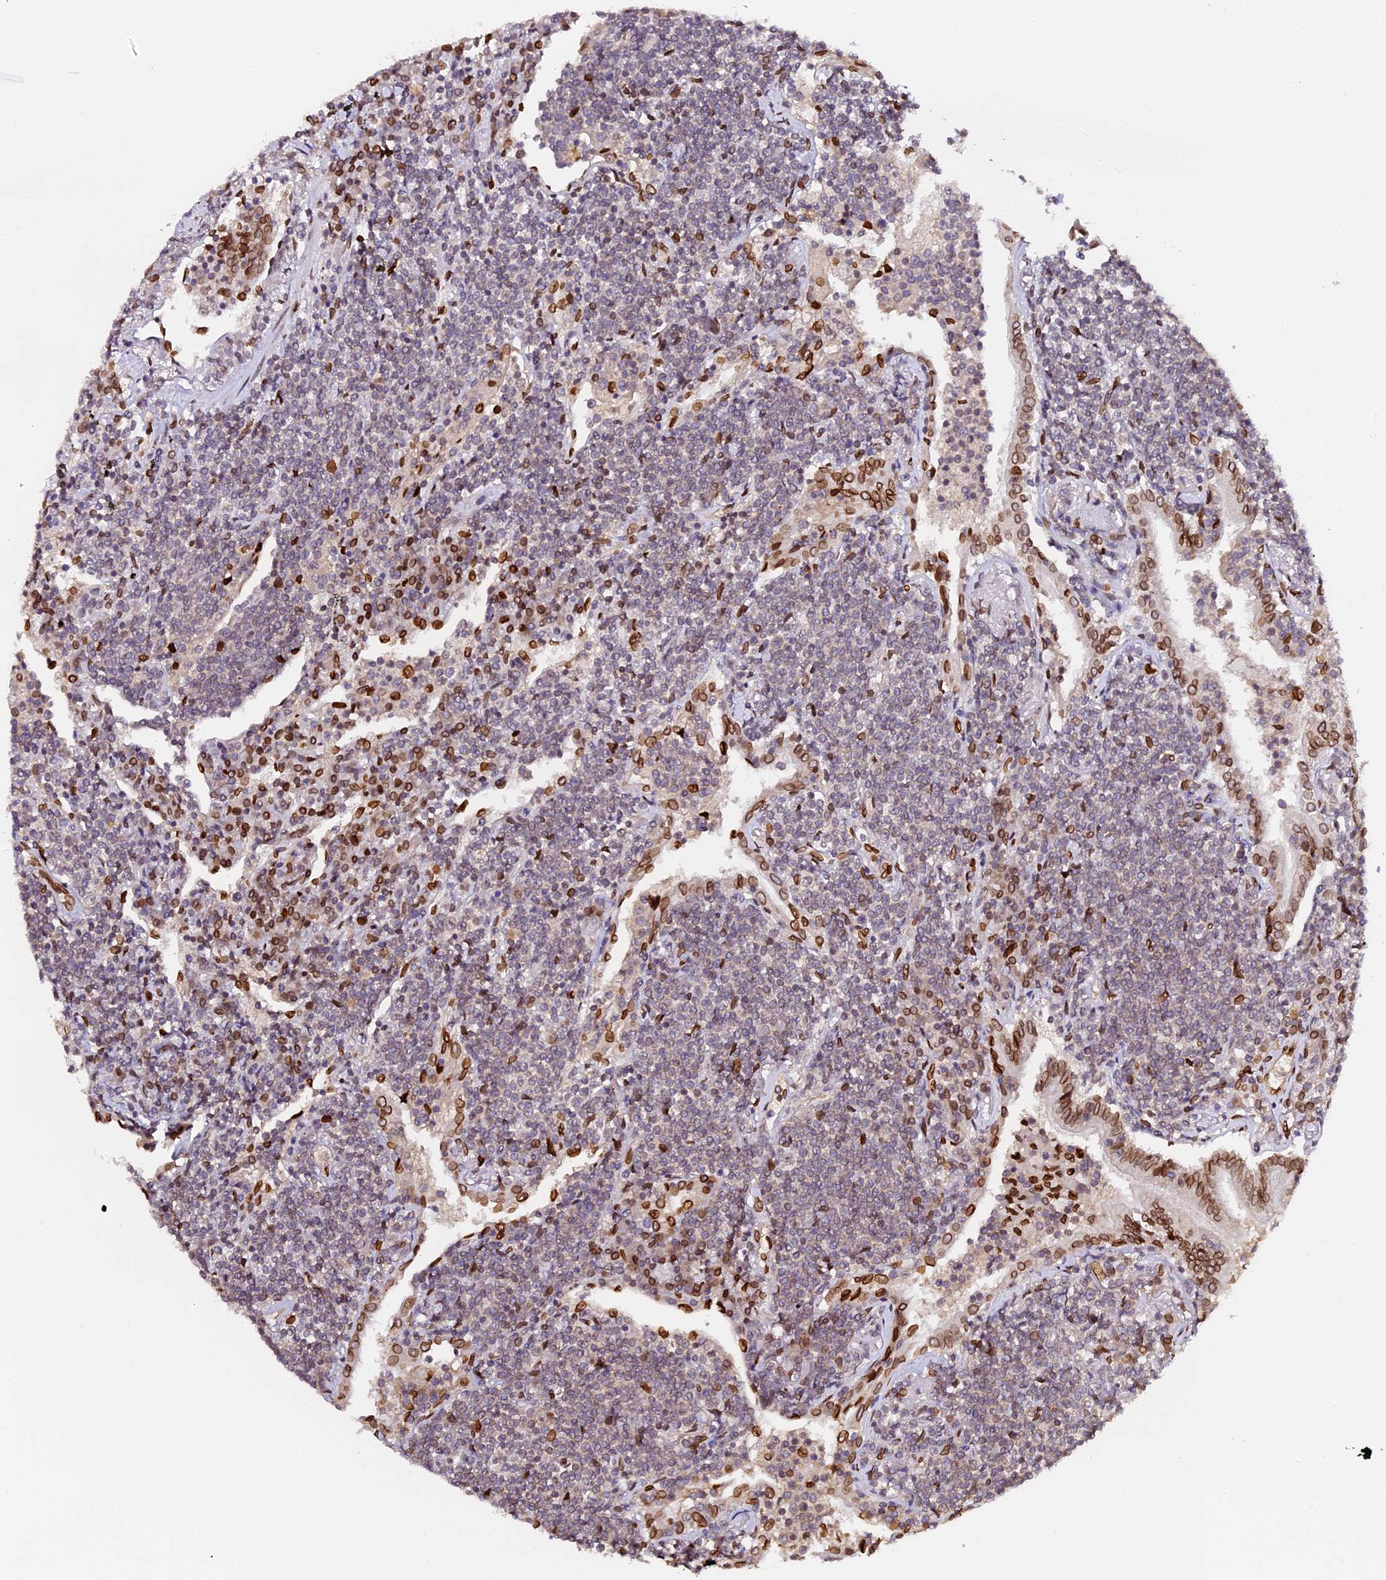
{"staining": {"intensity": "negative", "quantity": "none", "location": "none"}, "tissue": "lymphoma", "cell_type": "Tumor cells", "image_type": "cancer", "snomed": [{"axis": "morphology", "description": "Malignant lymphoma, non-Hodgkin's type, Low grade"}, {"axis": "topography", "description": "Lung"}], "caption": "DAB immunohistochemical staining of human lymphoma exhibits no significant expression in tumor cells.", "gene": "ANAPC5", "patient": {"sex": "female", "age": 71}}